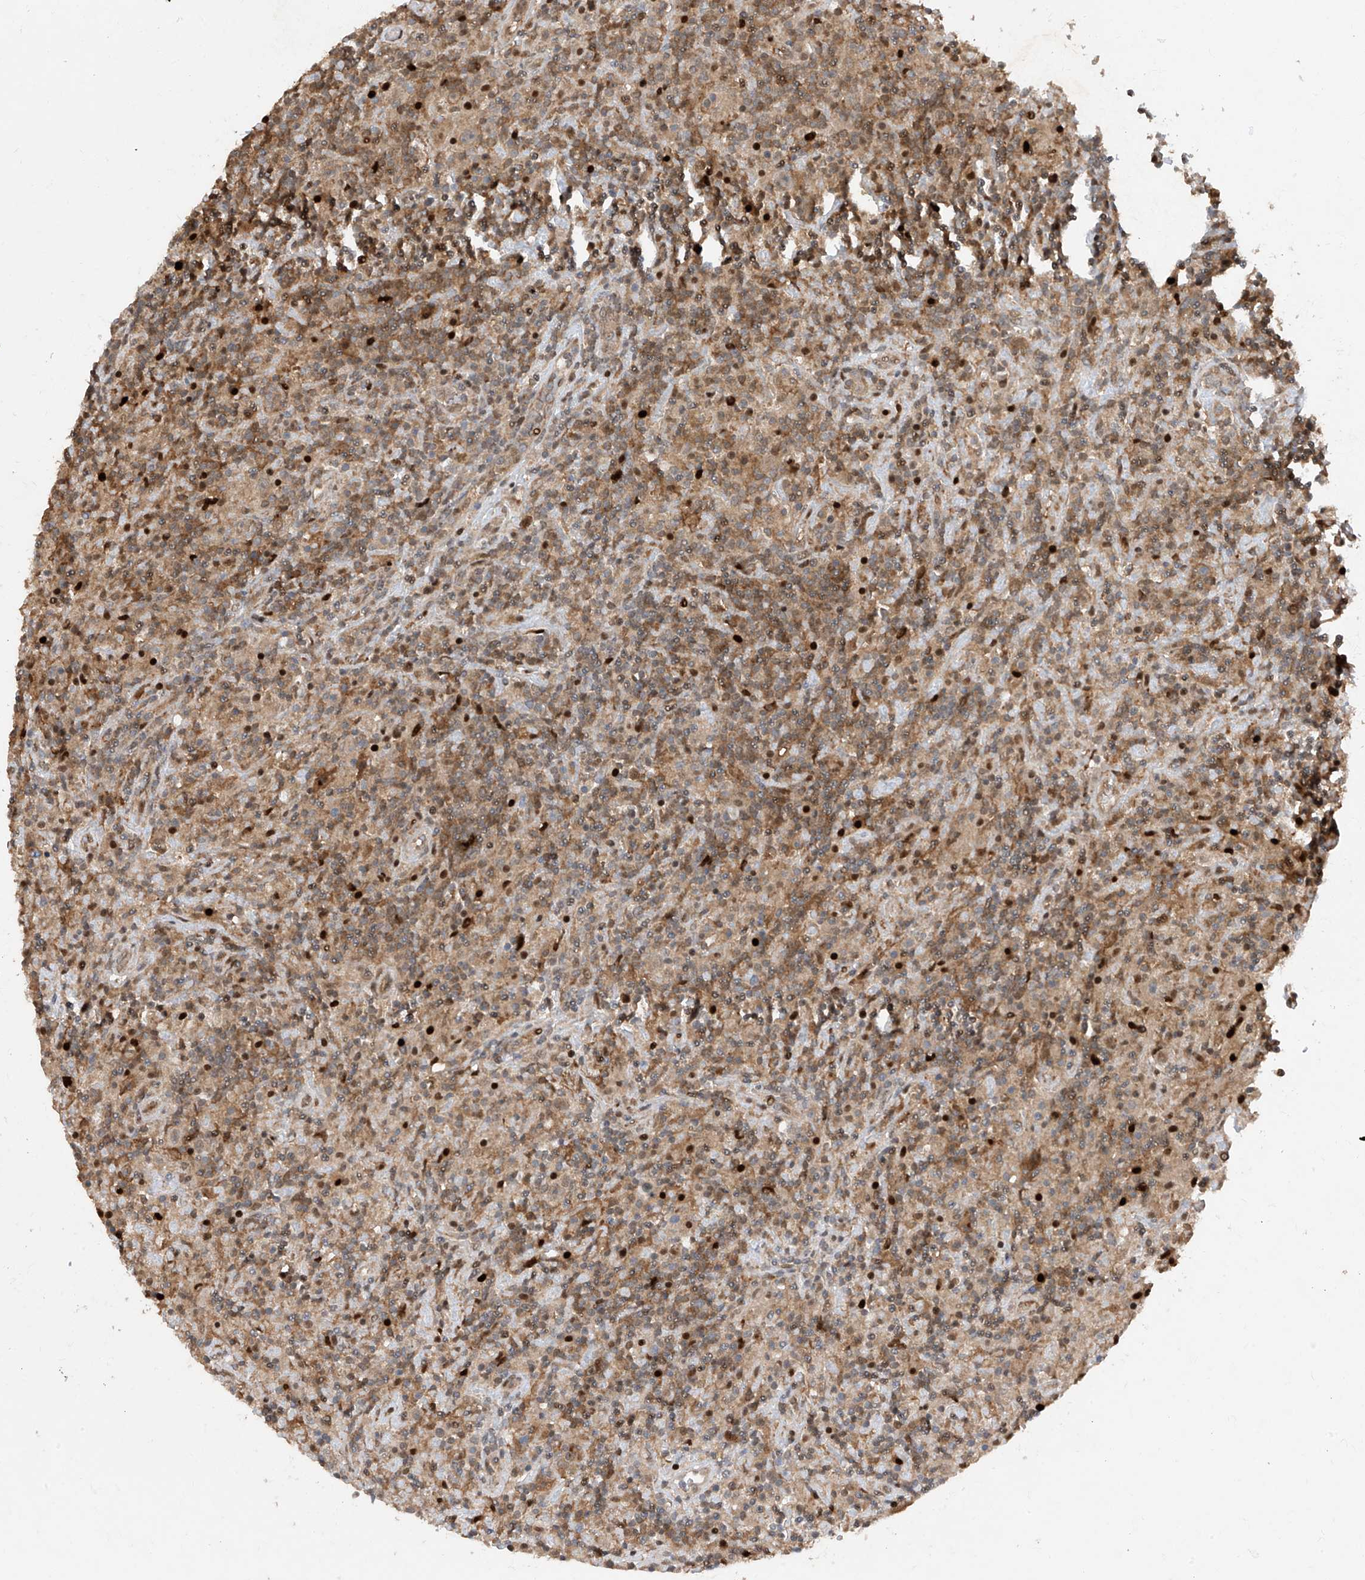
{"staining": {"intensity": "negative", "quantity": "none", "location": "none"}, "tissue": "lymphoma", "cell_type": "Tumor cells", "image_type": "cancer", "snomed": [{"axis": "morphology", "description": "Hodgkin's disease, NOS"}, {"axis": "topography", "description": "Lymph node"}], "caption": "IHC of human Hodgkin's disease displays no positivity in tumor cells.", "gene": "ZNF358", "patient": {"sex": "male", "age": 70}}